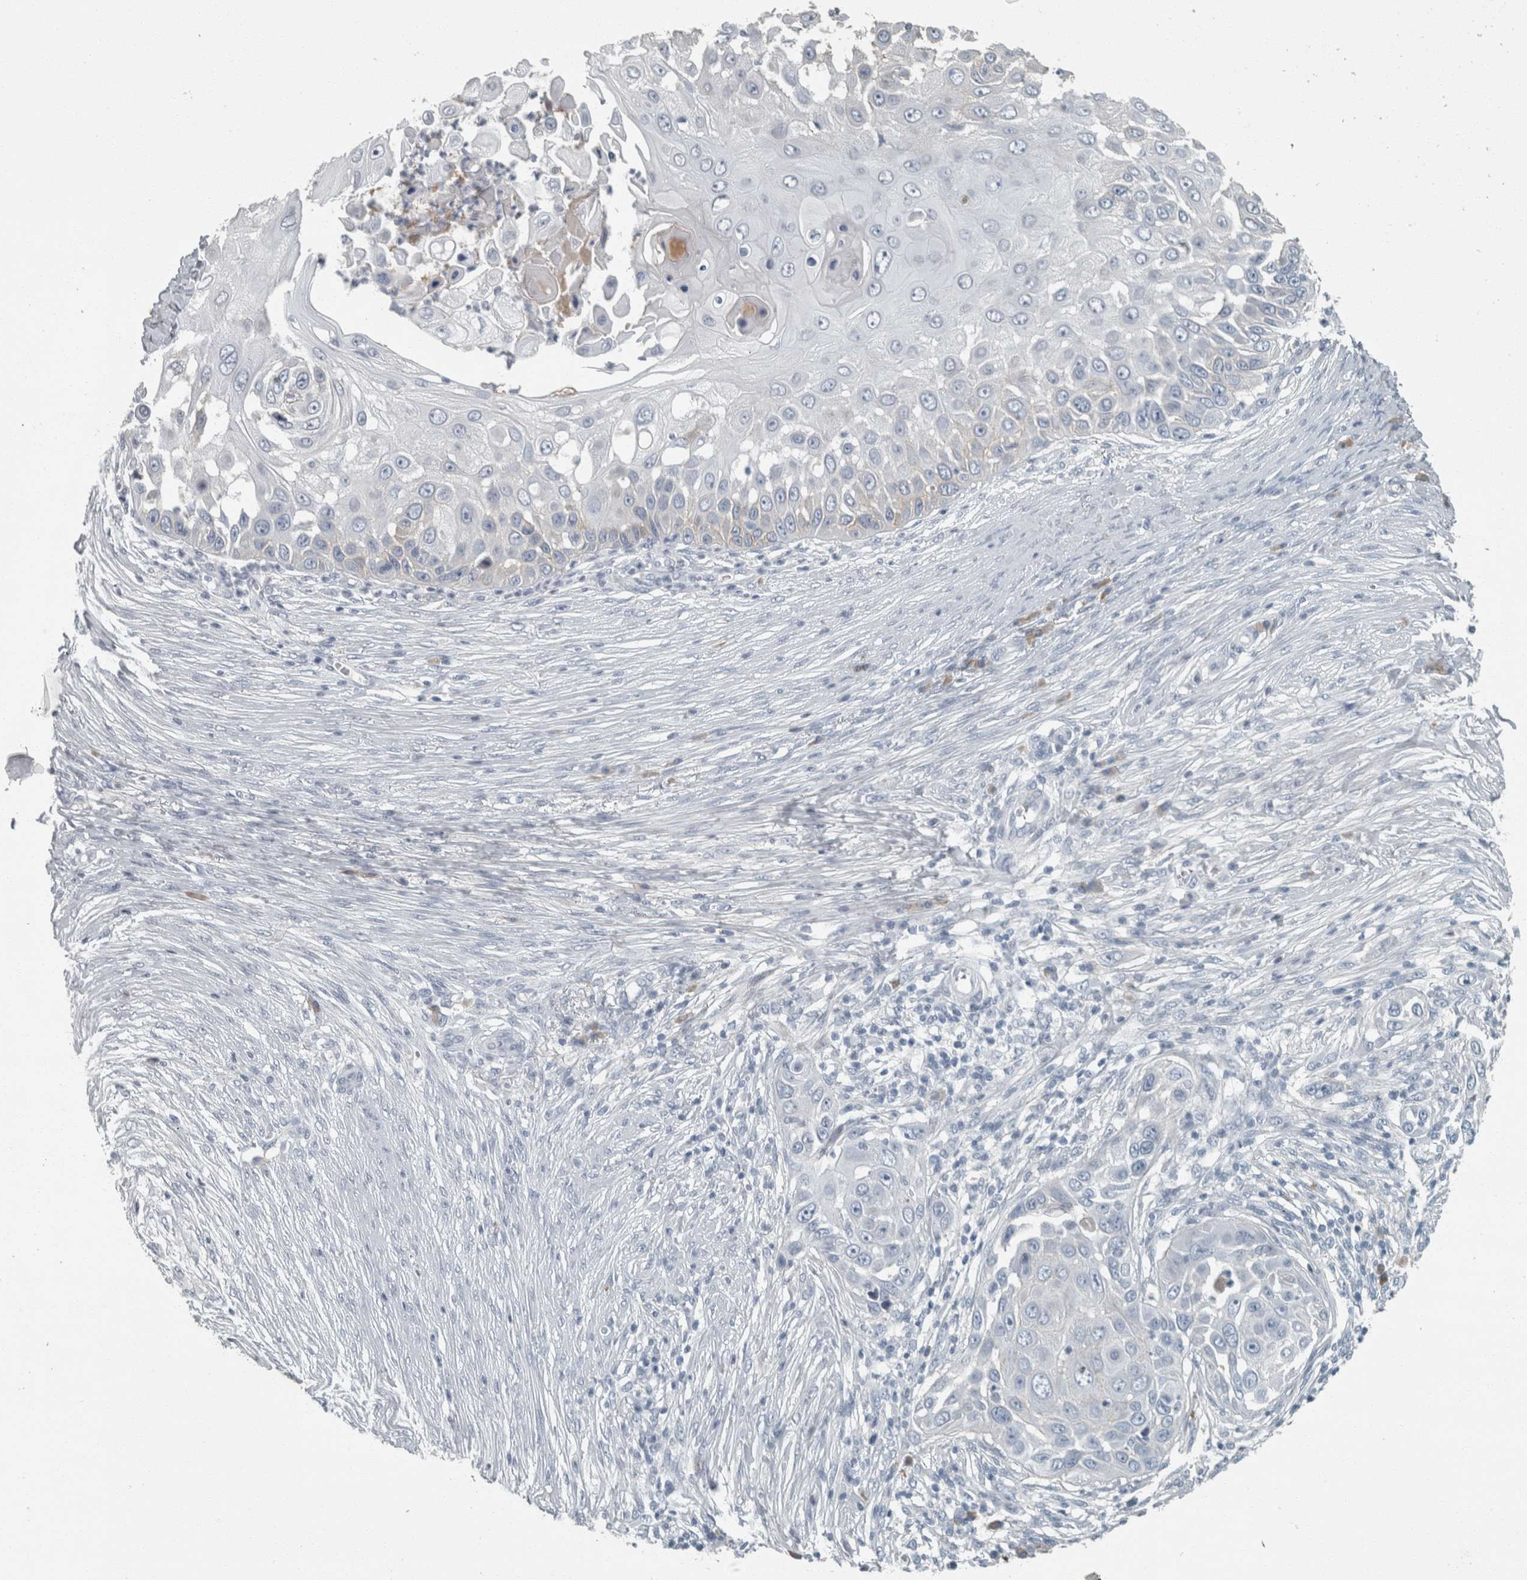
{"staining": {"intensity": "negative", "quantity": "none", "location": "none"}, "tissue": "skin cancer", "cell_type": "Tumor cells", "image_type": "cancer", "snomed": [{"axis": "morphology", "description": "Squamous cell carcinoma, NOS"}, {"axis": "topography", "description": "Skin"}], "caption": "High magnification brightfield microscopy of squamous cell carcinoma (skin) stained with DAB (brown) and counterstained with hematoxylin (blue): tumor cells show no significant staining. (Brightfield microscopy of DAB (3,3'-diaminobenzidine) immunohistochemistry at high magnification).", "gene": "CHL1", "patient": {"sex": "female", "age": 44}}